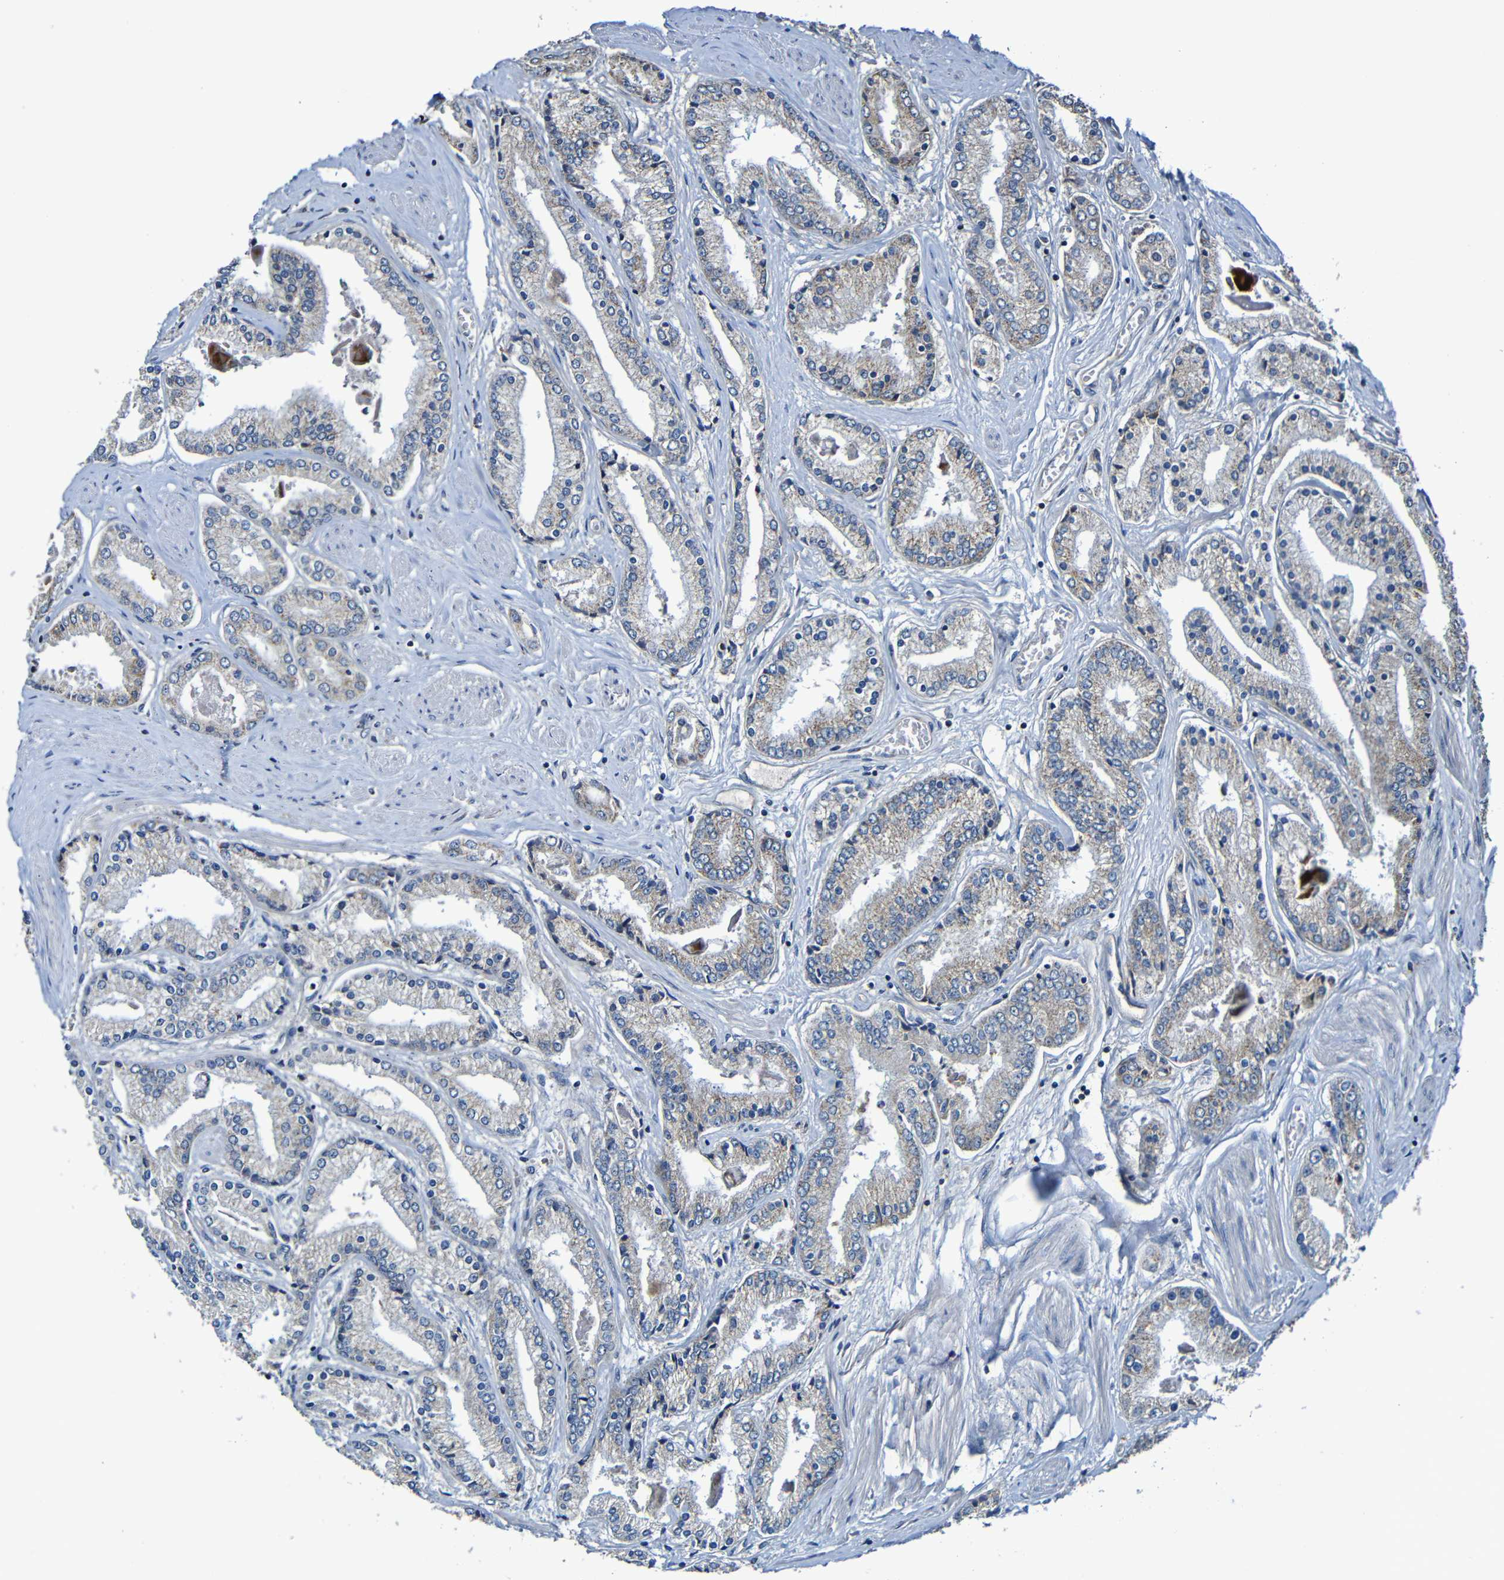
{"staining": {"intensity": "weak", "quantity": "25%-75%", "location": "cytoplasmic/membranous"}, "tissue": "prostate cancer", "cell_type": "Tumor cells", "image_type": "cancer", "snomed": [{"axis": "morphology", "description": "Adenocarcinoma, High grade"}, {"axis": "topography", "description": "Prostate"}], "caption": "IHC photomicrograph of neoplastic tissue: human high-grade adenocarcinoma (prostate) stained using immunohistochemistry (IHC) displays low levels of weak protein expression localized specifically in the cytoplasmic/membranous of tumor cells, appearing as a cytoplasmic/membranous brown color.", "gene": "ADAM15", "patient": {"sex": "male", "age": 59}}